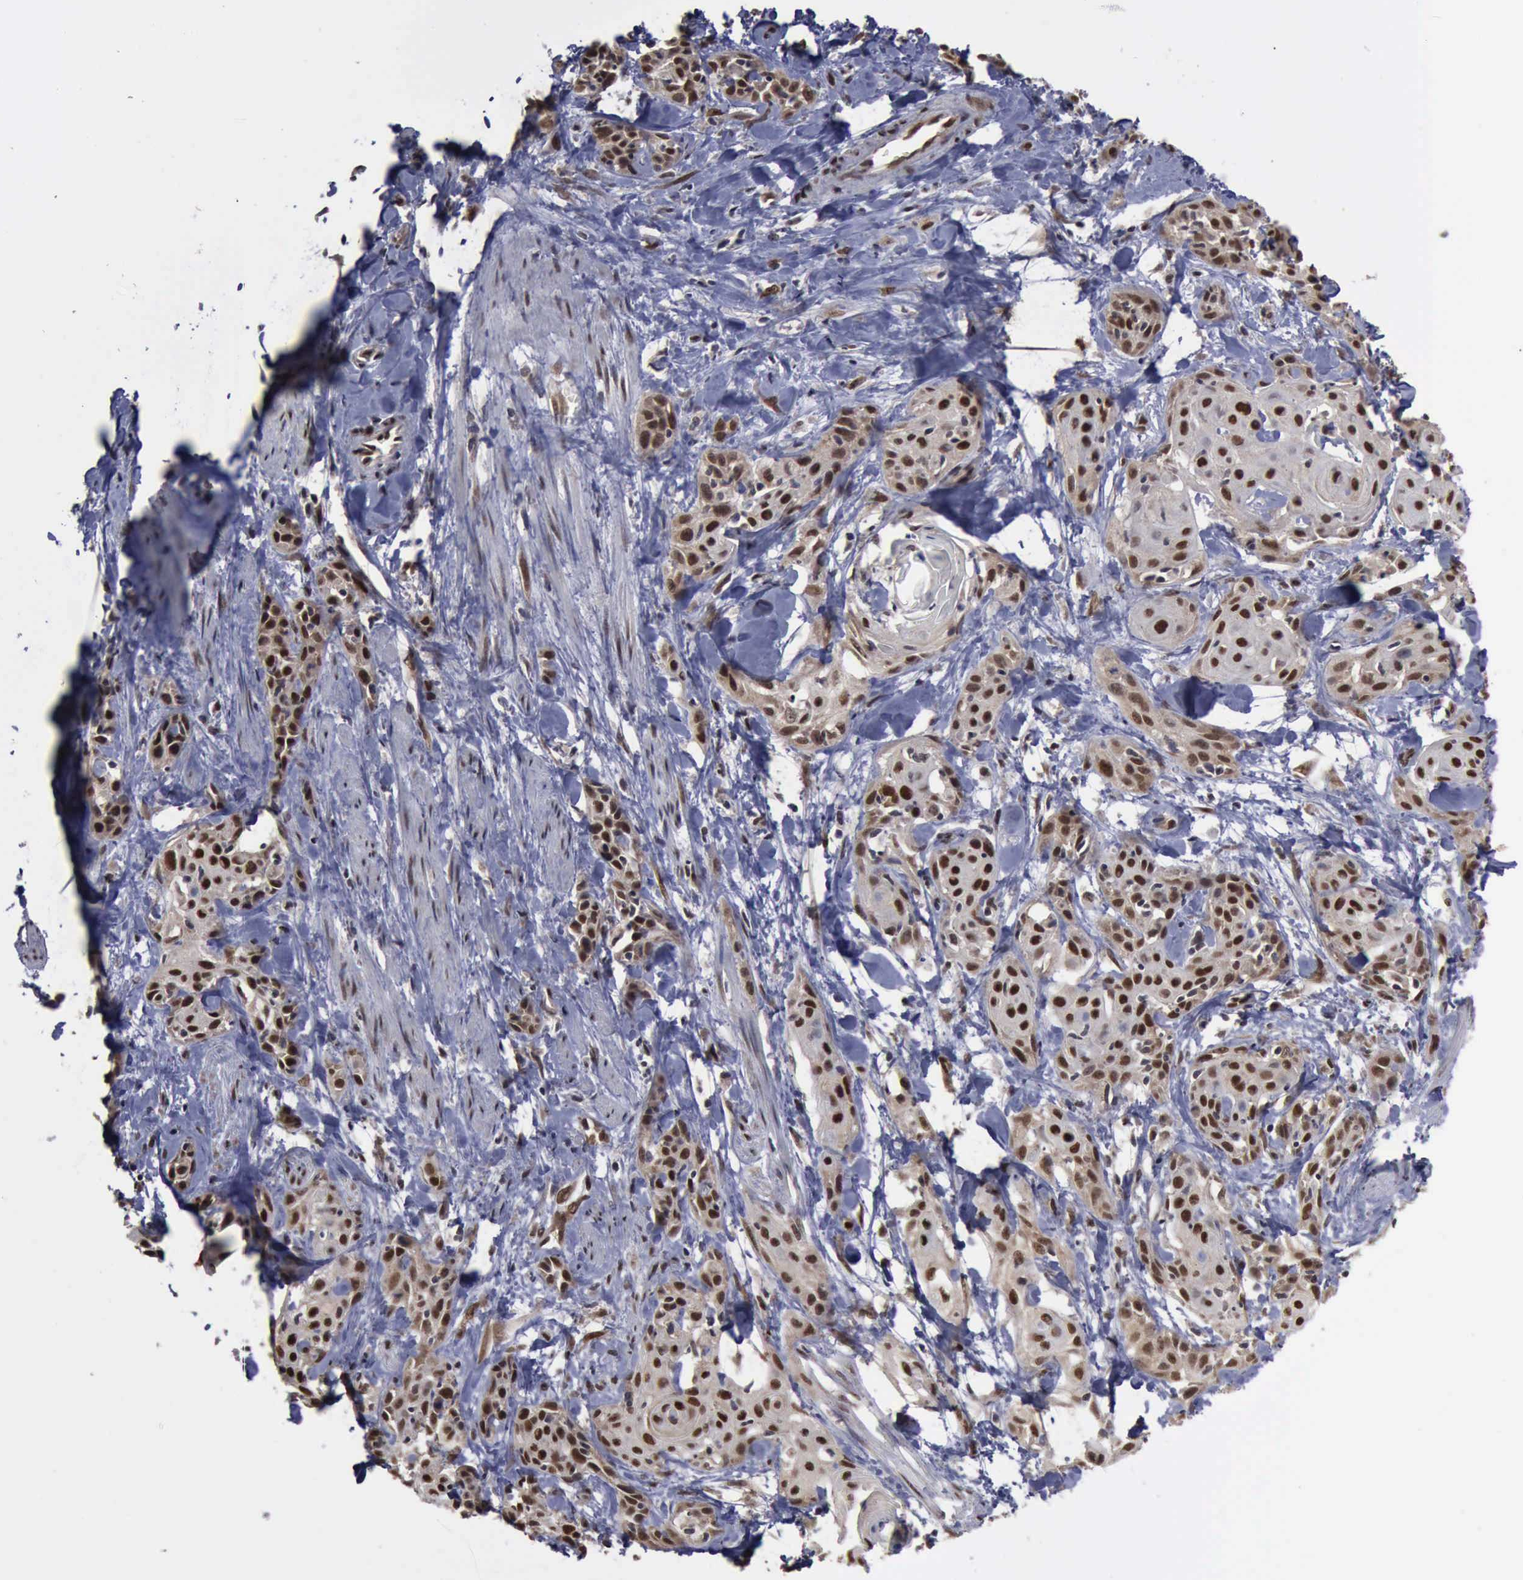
{"staining": {"intensity": "strong", "quantity": ">75%", "location": "cytoplasmic/membranous,nuclear"}, "tissue": "skin cancer", "cell_type": "Tumor cells", "image_type": "cancer", "snomed": [{"axis": "morphology", "description": "Squamous cell carcinoma, NOS"}, {"axis": "topography", "description": "Skin"}, {"axis": "topography", "description": "Anal"}], "caption": "This photomicrograph reveals skin cancer (squamous cell carcinoma) stained with IHC to label a protein in brown. The cytoplasmic/membranous and nuclear of tumor cells show strong positivity for the protein. Nuclei are counter-stained blue.", "gene": "RTCB", "patient": {"sex": "male", "age": 64}}